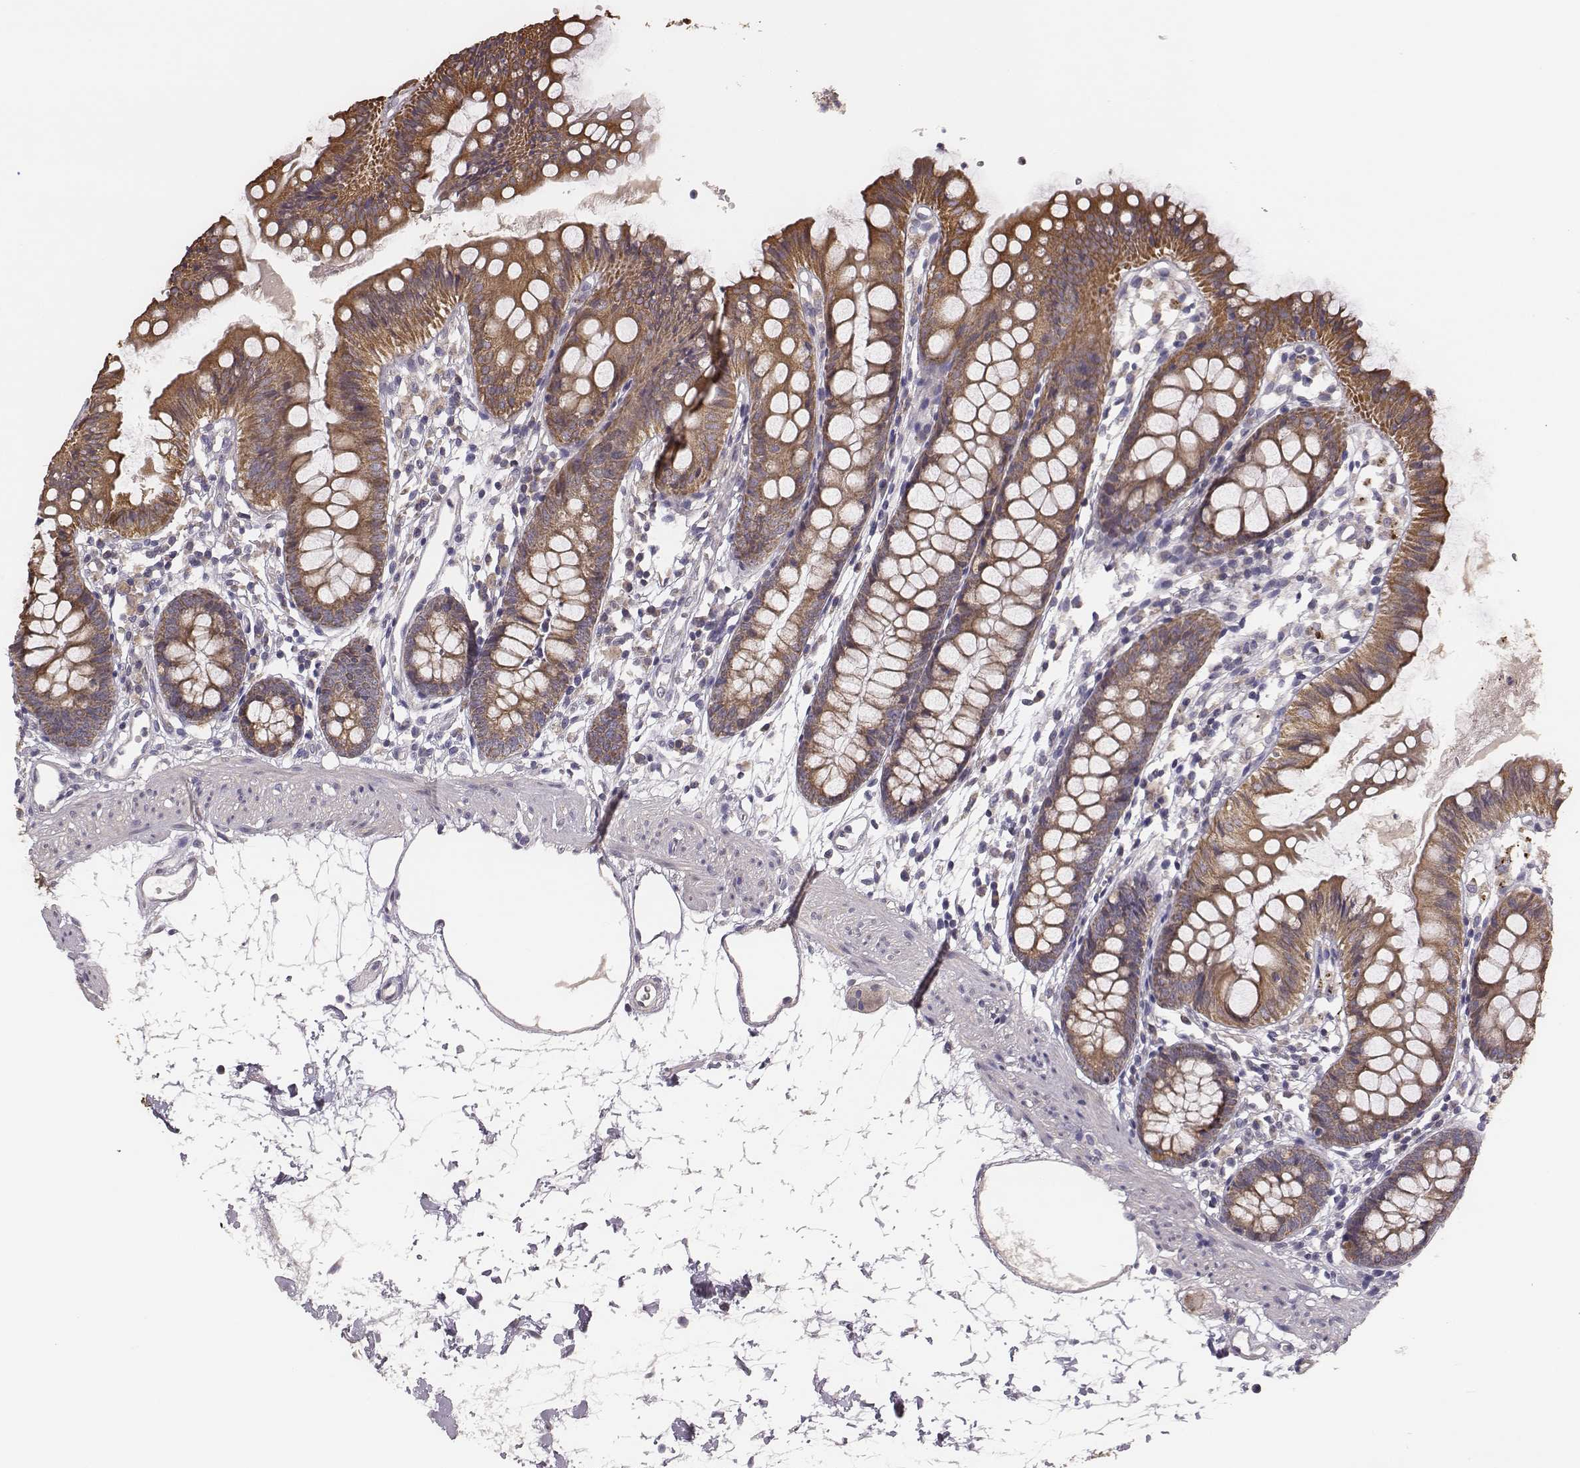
{"staining": {"intensity": "negative", "quantity": "none", "location": "none"}, "tissue": "colon", "cell_type": "Endothelial cells", "image_type": "normal", "snomed": [{"axis": "morphology", "description": "Normal tissue, NOS"}, {"axis": "topography", "description": "Colon"}], "caption": "Immunohistochemistry (IHC) photomicrograph of unremarkable human colon stained for a protein (brown), which demonstrates no staining in endothelial cells. (Stains: DAB immunohistochemistry (IHC) with hematoxylin counter stain, Microscopy: brightfield microscopy at high magnification).", "gene": "HAVCR1", "patient": {"sex": "female", "age": 84}}